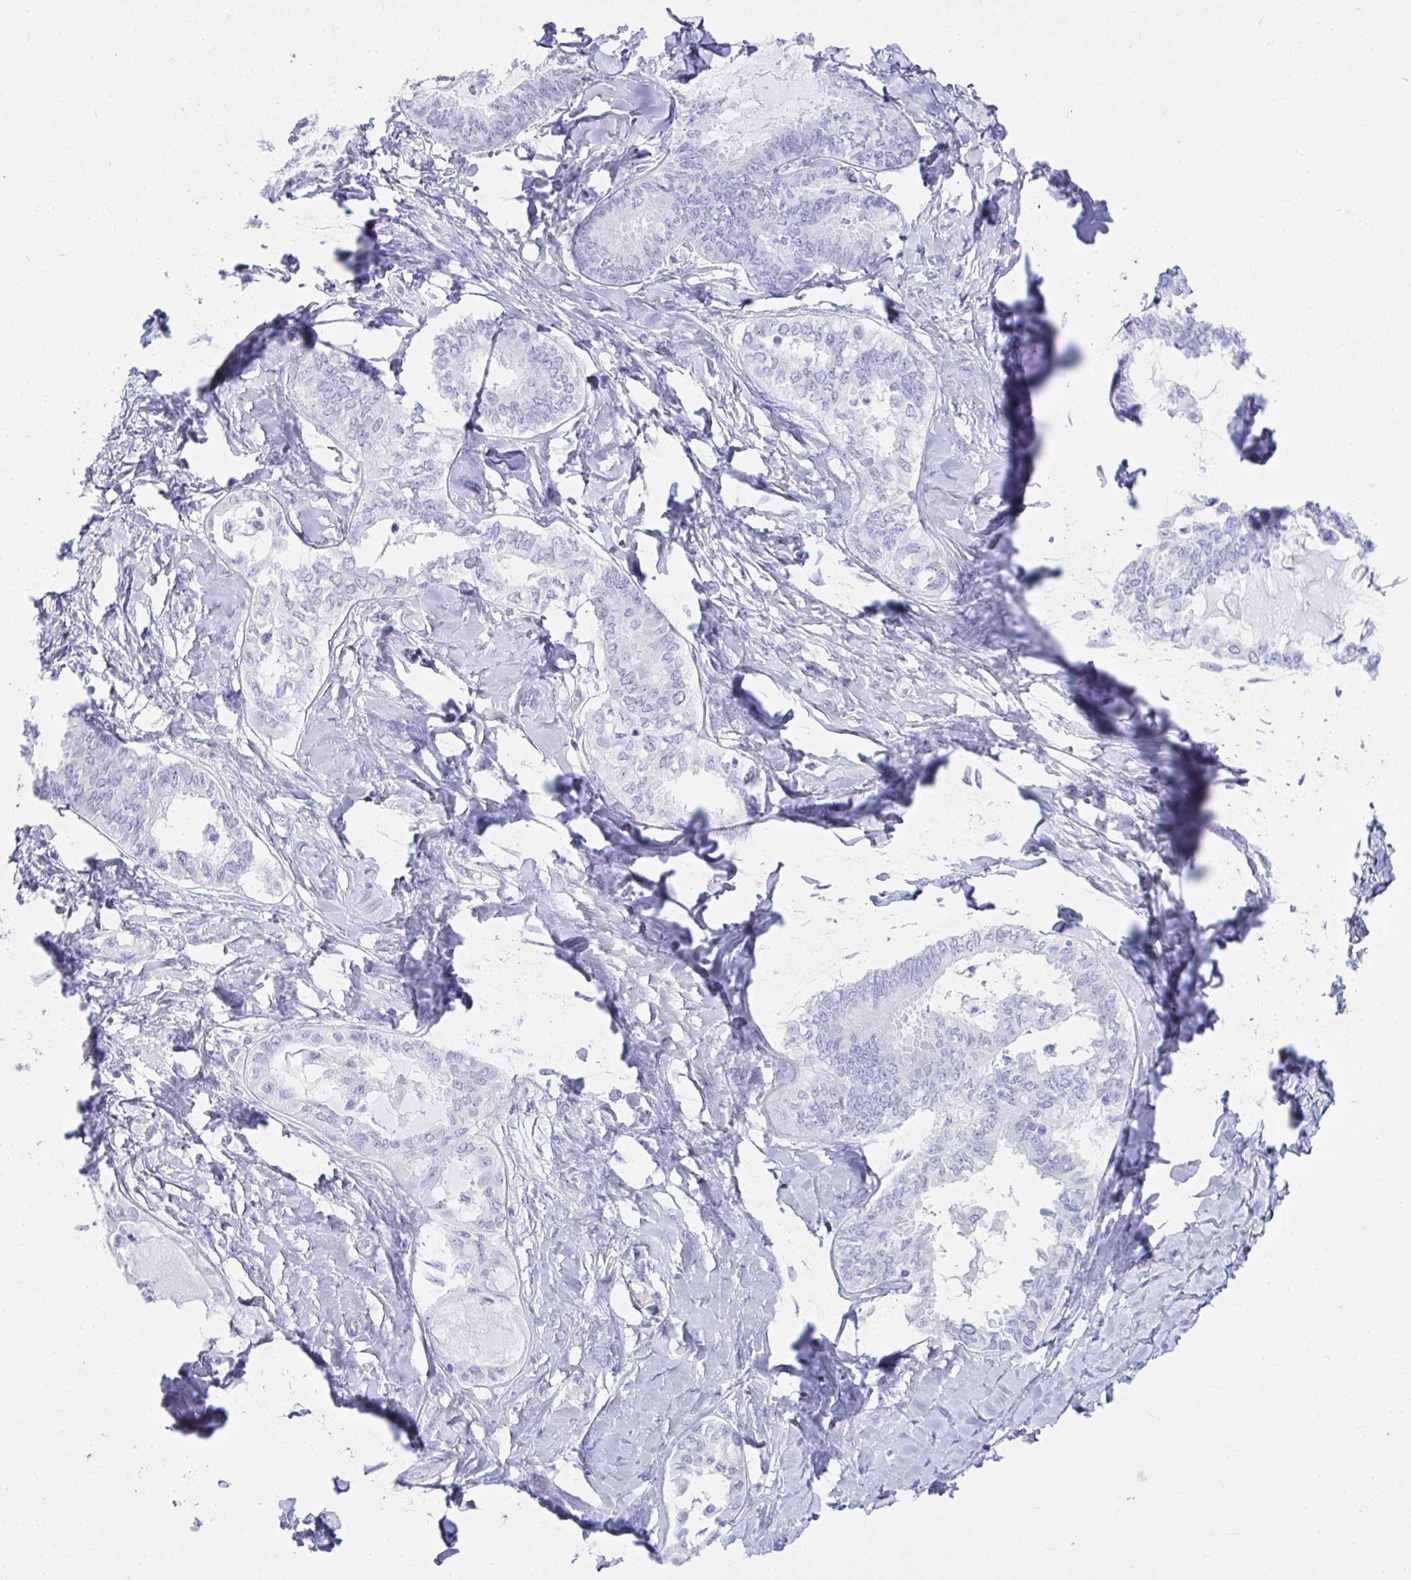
{"staining": {"intensity": "negative", "quantity": "none", "location": "none"}, "tissue": "ovarian cancer", "cell_type": "Tumor cells", "image_type": "cancer", "snomed": [{"axis": "morphology", "description": "Carcinoma, endometroid"}, {"axis": "topography", "description": "Ovary"}], "caption": "Tumor cells show no significant protein staining in endometroid carcinoma (ovarian). (Stains: DAB immunohistochemistry with hematoxylin counter stain, Microscopy: brightfield microscopy at high magnification).", "gene": "ATP4B", "patient": {"sex": "female", "age": 70}}